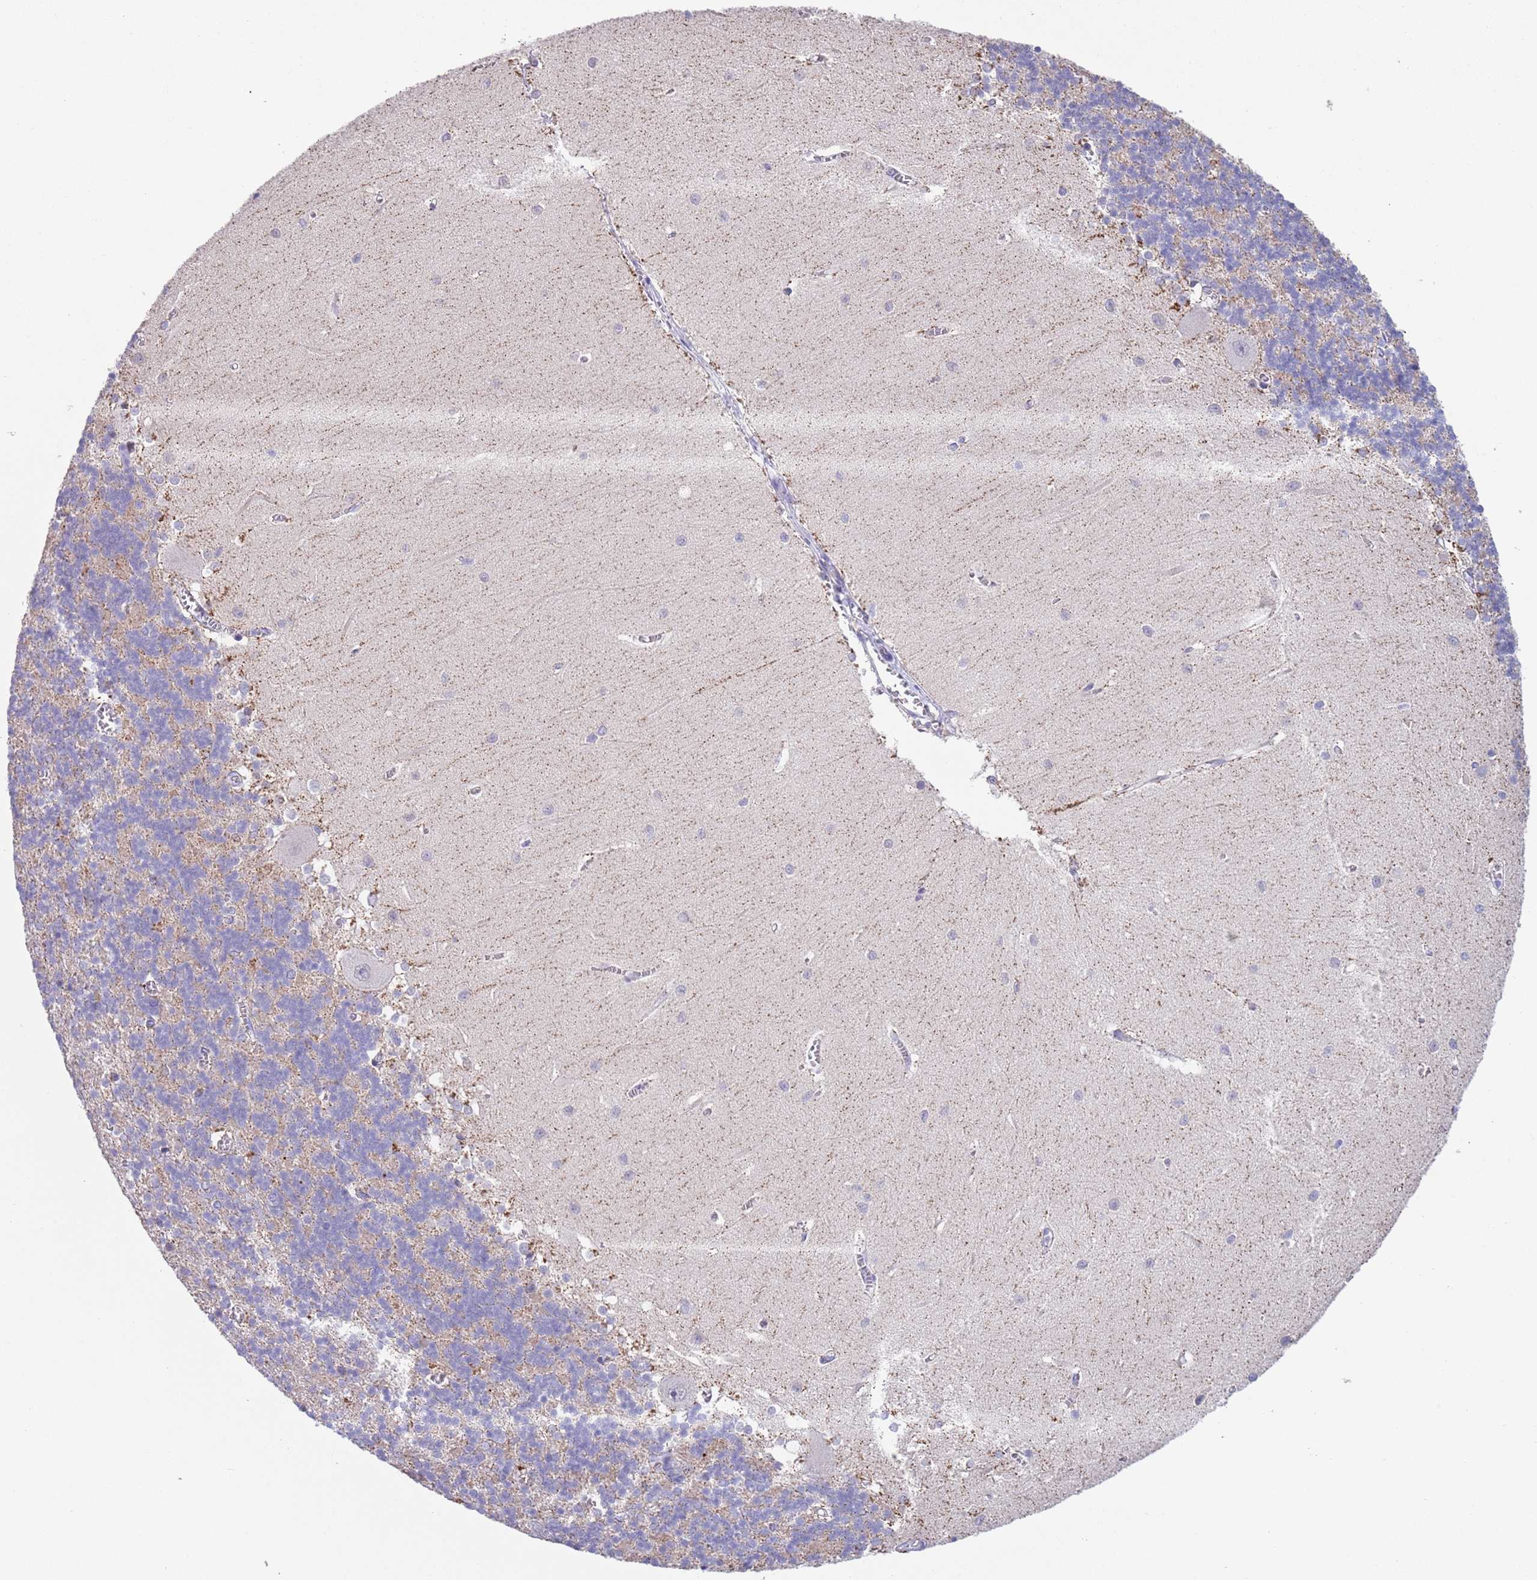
{"staining": {"intensity": "negative", "quantity": "none", "location": "none"}, "tissue": "cerebellum", "cell_type": "Cells in granular layer", "image_type": "normal", "snomed": [{"axis": "morphology", "description": "Normal tissue, NOS"}, {"axis": "topography", "description": "Cerebellum"}], "caption": "High magnification brightfield microscopy of unremarkable cerebellum stained with DAB (brown) and counterstained with hematoxylin (blue): cells in granular layer show no significant positivity.", "gene": "SPIRE2", "patient": {"sex": "male", "age": 37}}